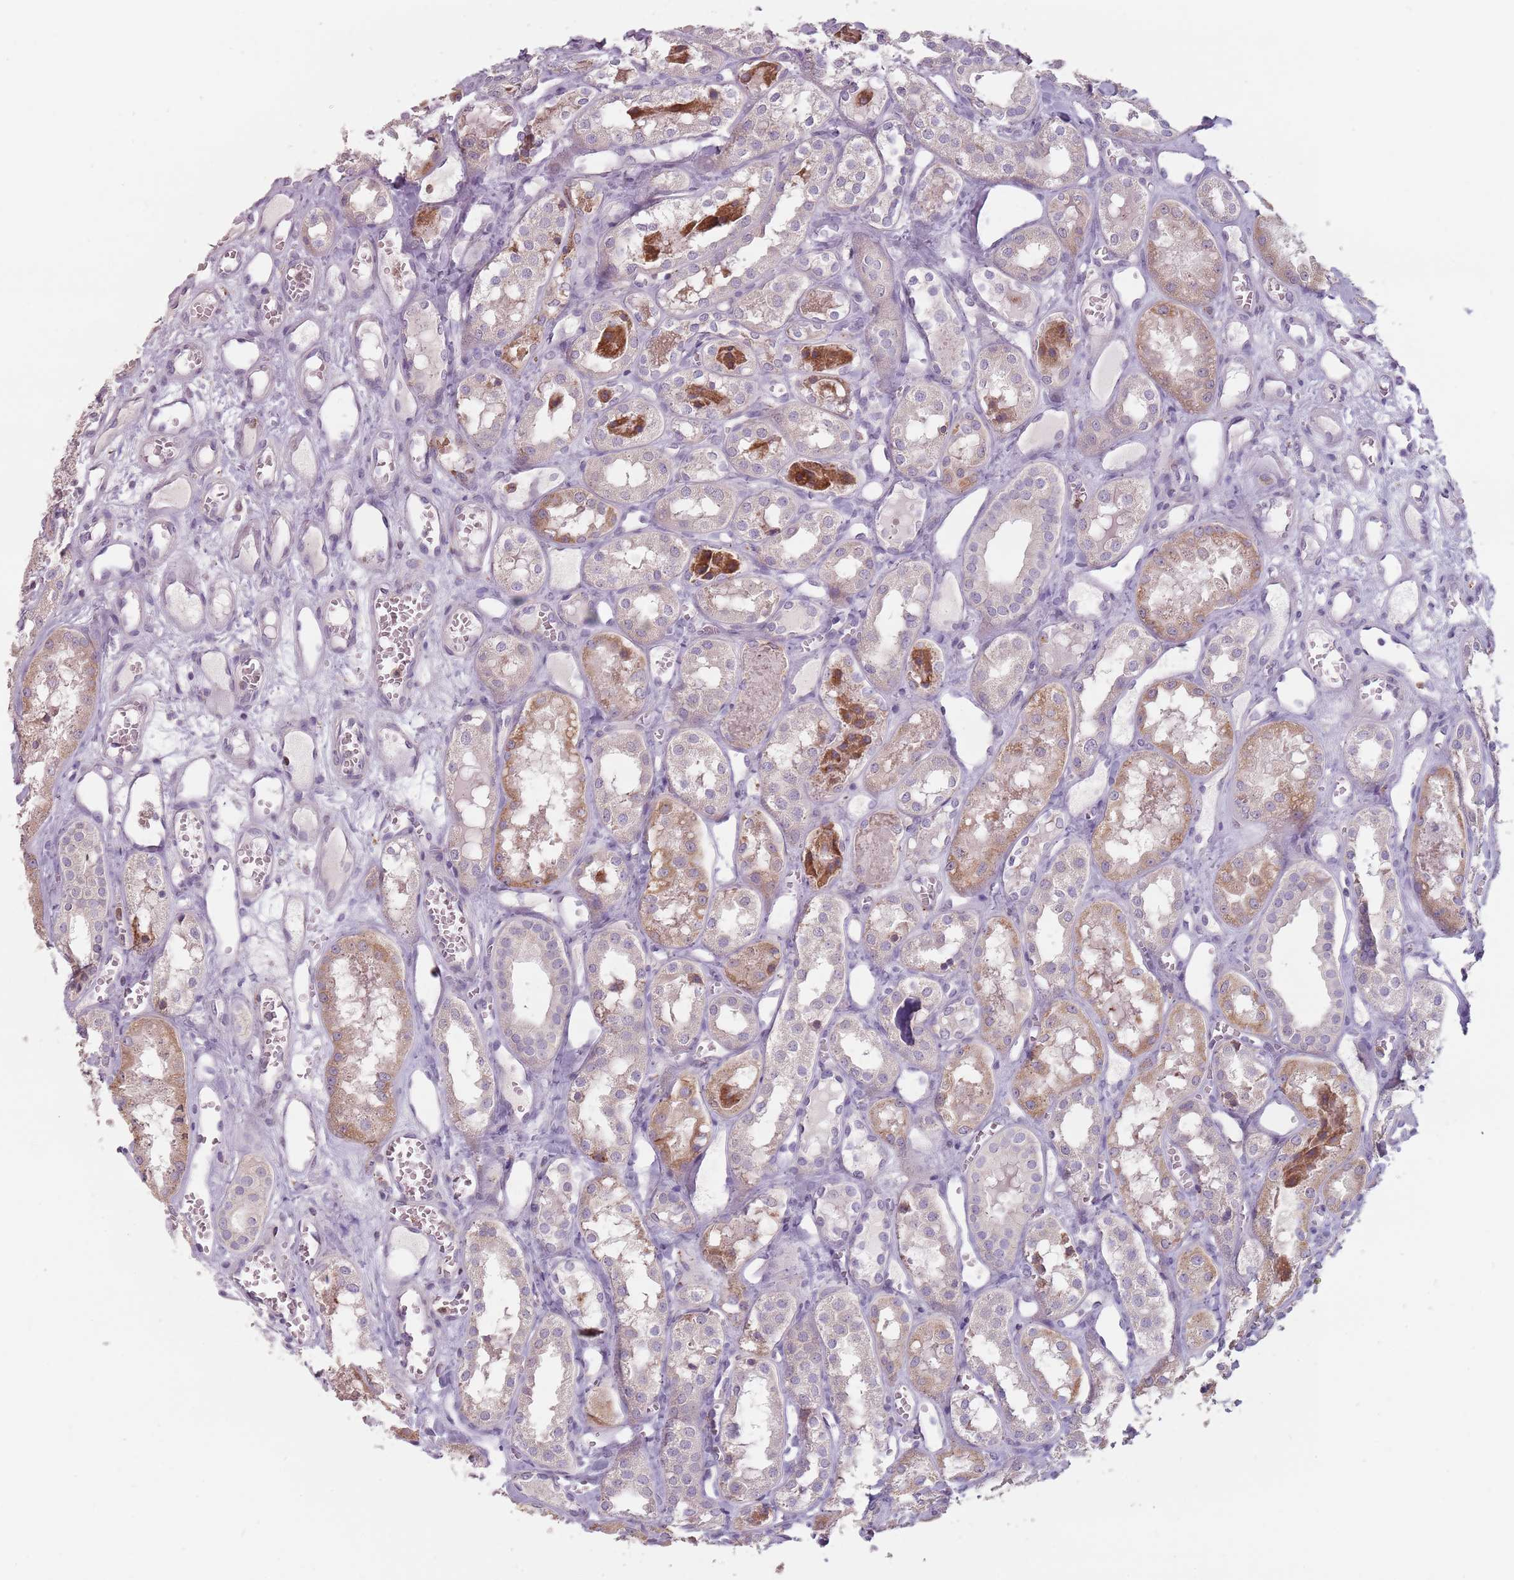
{"staining": {"intensity": "negative", "quantity": "none", "location": "none"}, "tissue": "kidney", "cell_type": "Cells in glomeruli", "image_type": "normal", "snomed": [{"axis": "morphology", "description": "Normal tissue, NOS"}, {"axis": "topography", "description": "Kidney"}], "caption": "Immunohistochemistry image of benign kidney stained for a protein (brown), which reveals no staining in cells in glomeruli. (Brightfield microscopy of DAB IHC at high magnification).", "gene": "RPS9", "patient": {"sex": "male", "age": 16}}